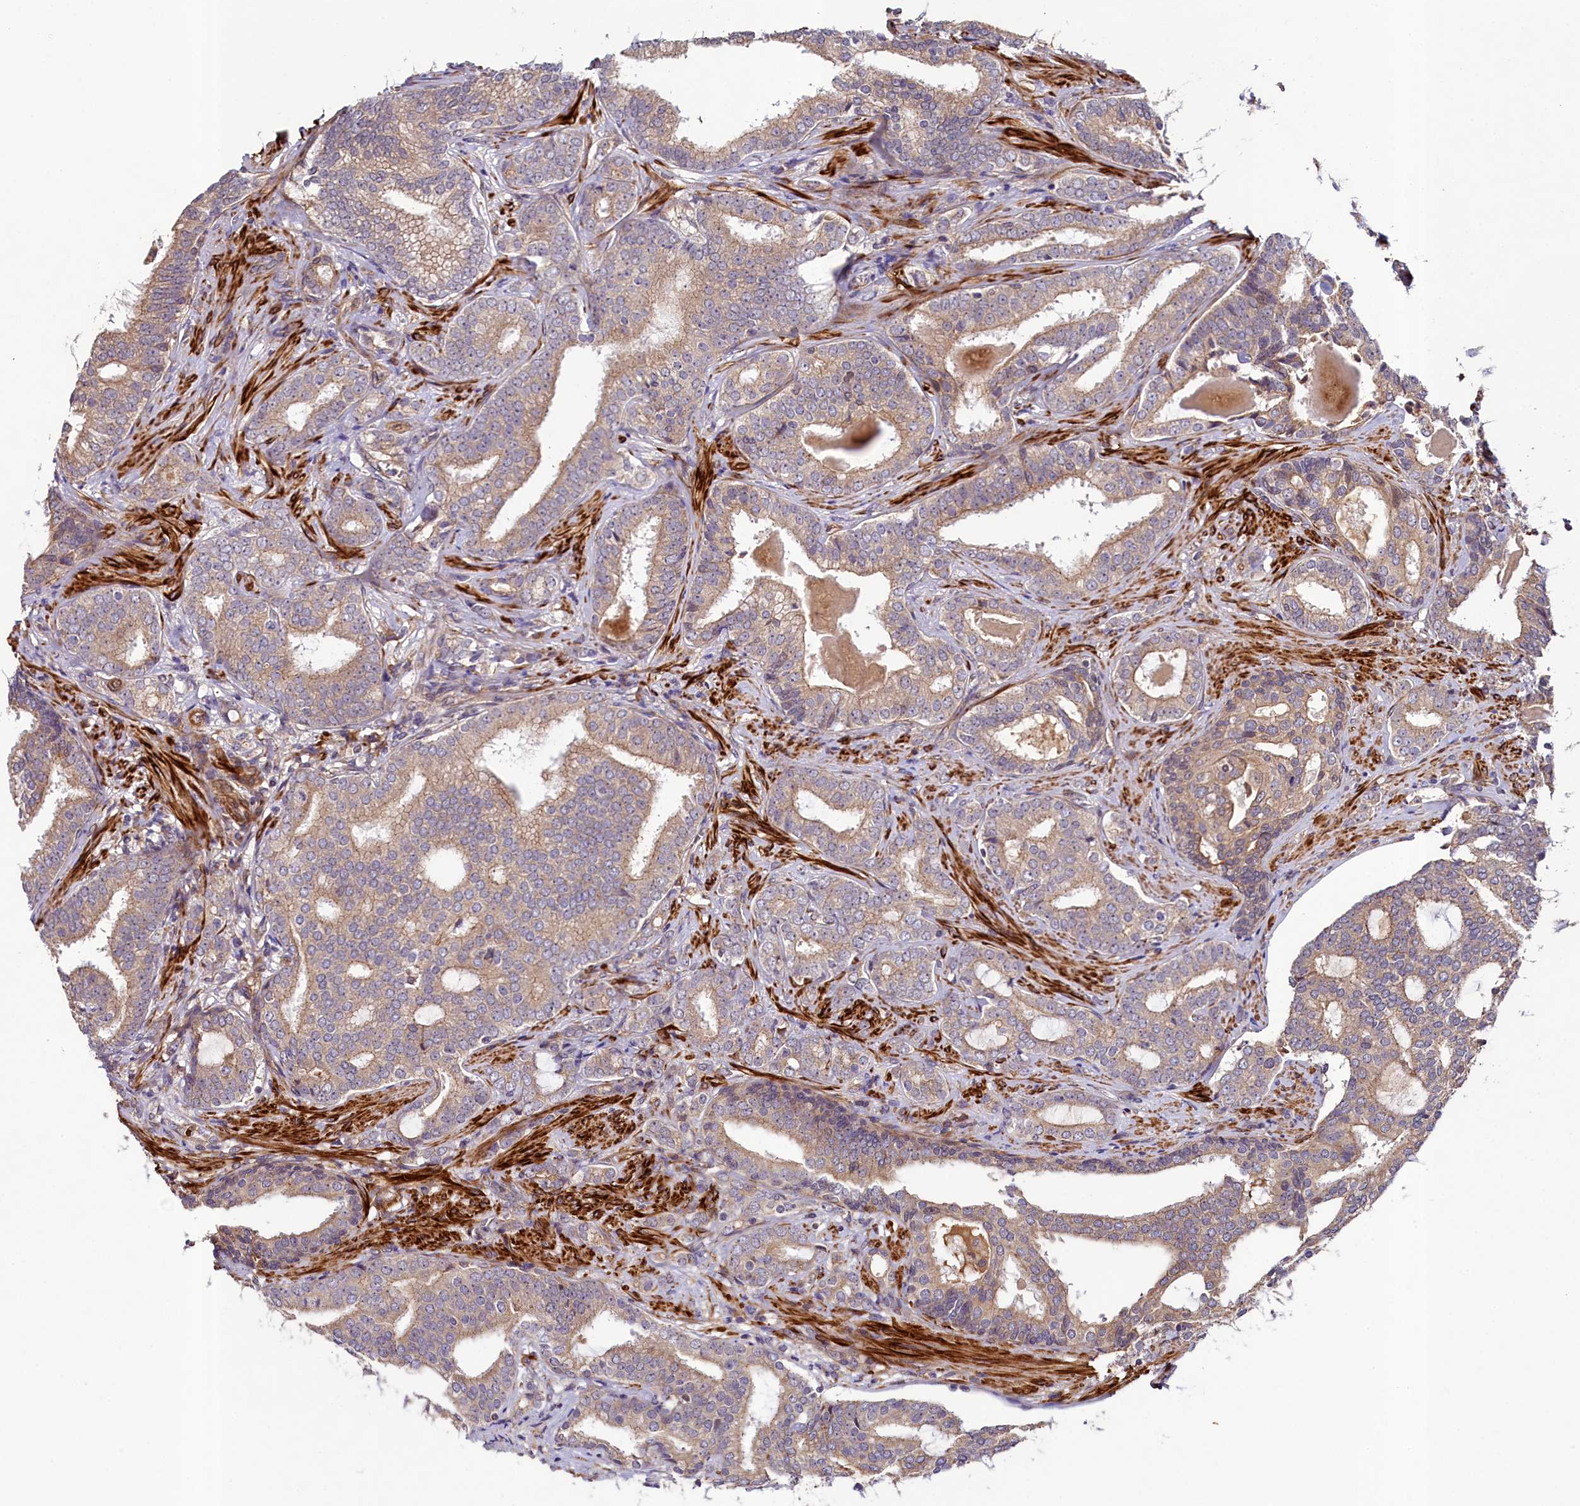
{"staining": {"intensity": "weak", "quantity": ">75%", "location": "cytoplasmic/membranous"}, "tissue": "prostate cancer", "cell_type": "Tumor cells", "image_type": "cancer", "snomed": [{"axis": "morphology", "description": "Adenocarcinoma, High grade"}, {"axis": "topography", "description": "Prostate"}], "caption": "The histopathology image demonstrates staining of adenocarcinoma (high-grade) (prostate), revealing weak cytoplasmic/membranous protein expression (brown color) within tumor cells.", "gene": "CCDC102A", "patient": {"sex": "male", "age": 63}}